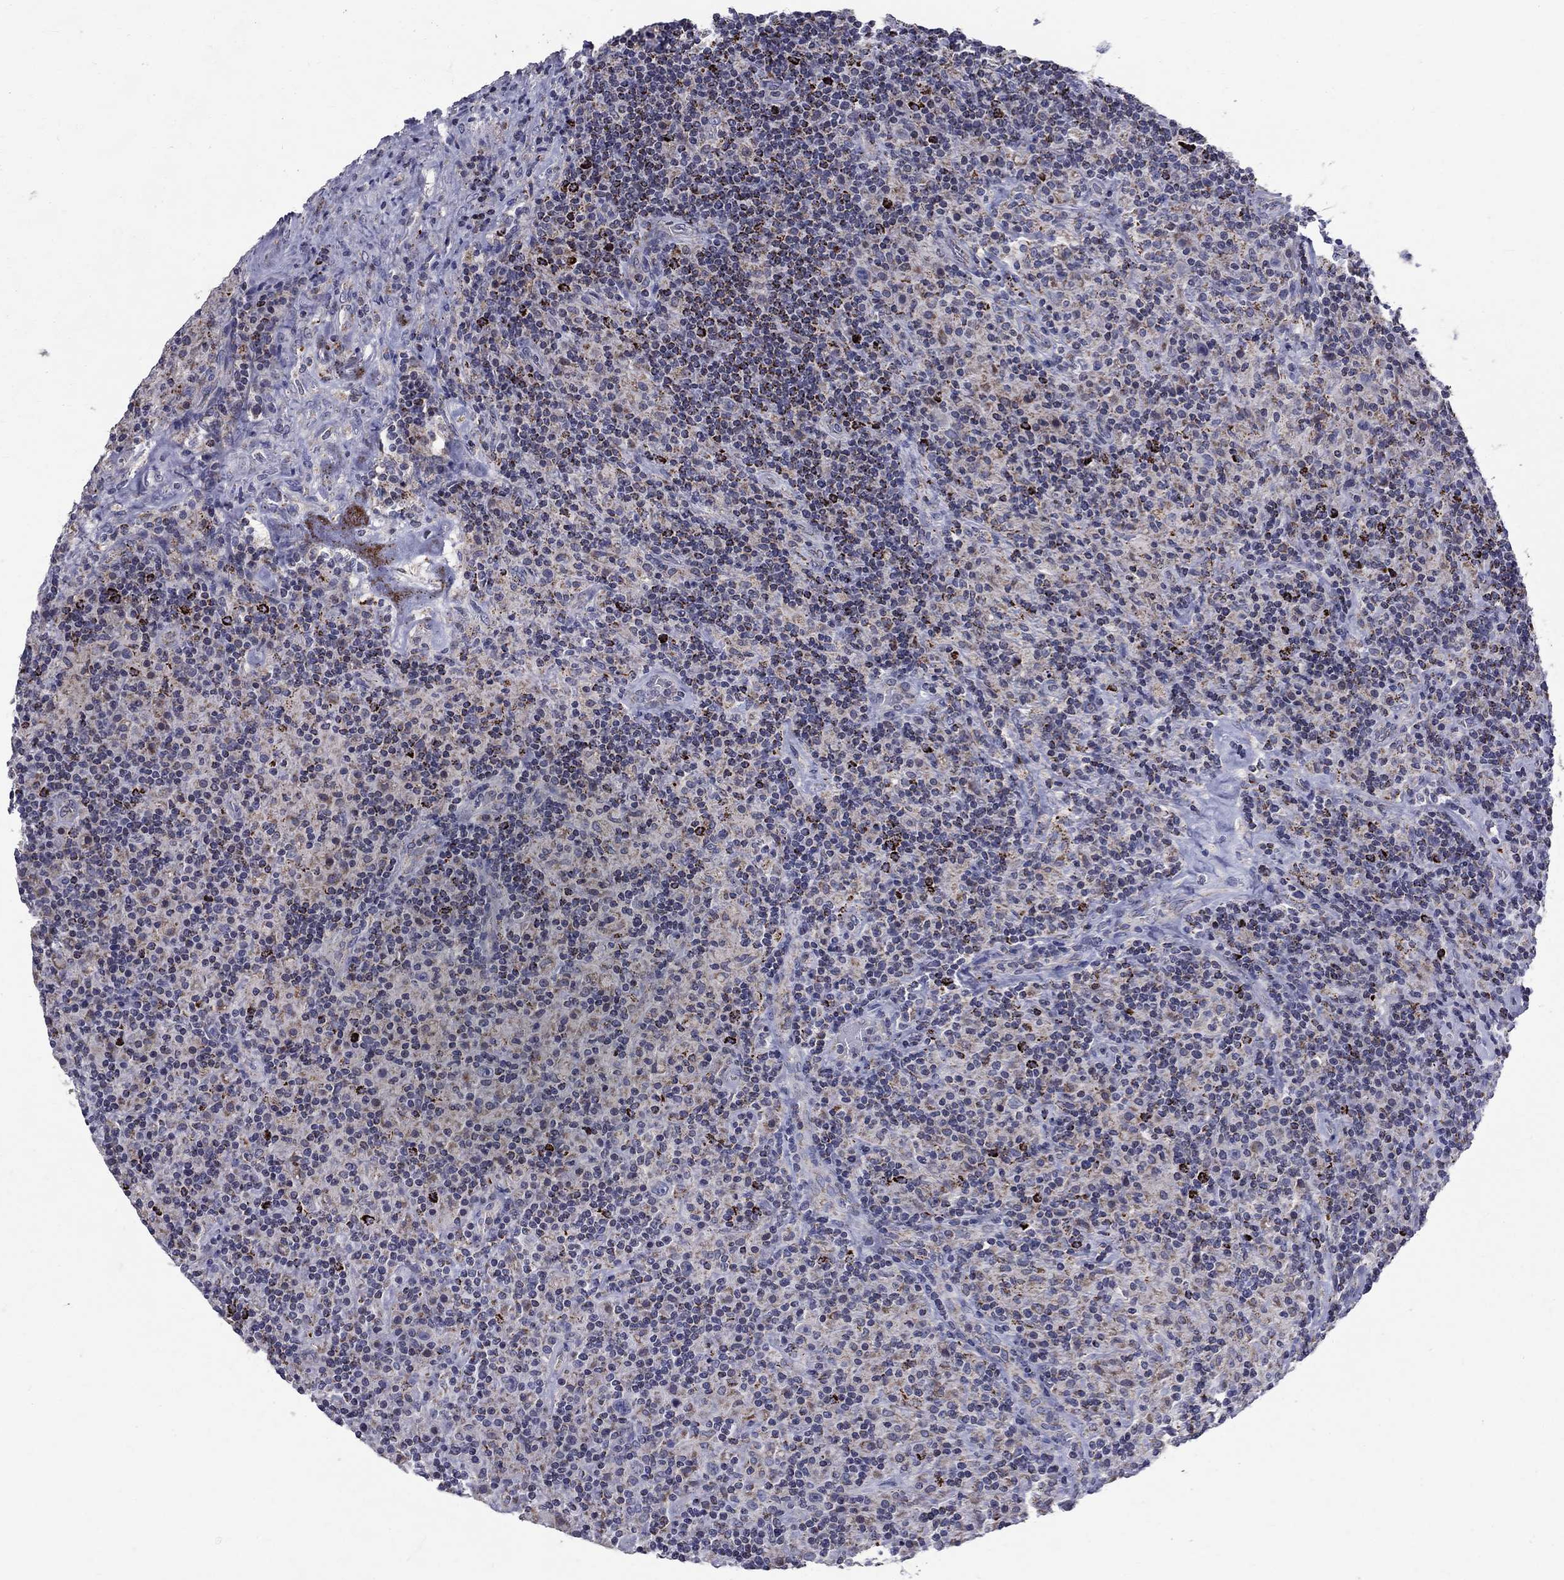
{"staining": {"intensity": "negative", "quantity": "none", "location": "none"}, "tissue": "lymphoma", "cell_type": "Tumor cells", "image_type": "cancer", "snomed": [{"axis": "morphology", "description": "Hodgkin's disease, NOS"}, {"axis": "topography", "description": "Lymph node"}], "caption": "Immunohistochemistry micrograph of neoplastic tissue: human lymphoma stained with DAB (3,3'-diaminobenzidine) displays no significant protein staining in tumor cells.", "gene": "SLC4A10", "patient": {"sex": "male", "age": 70}}